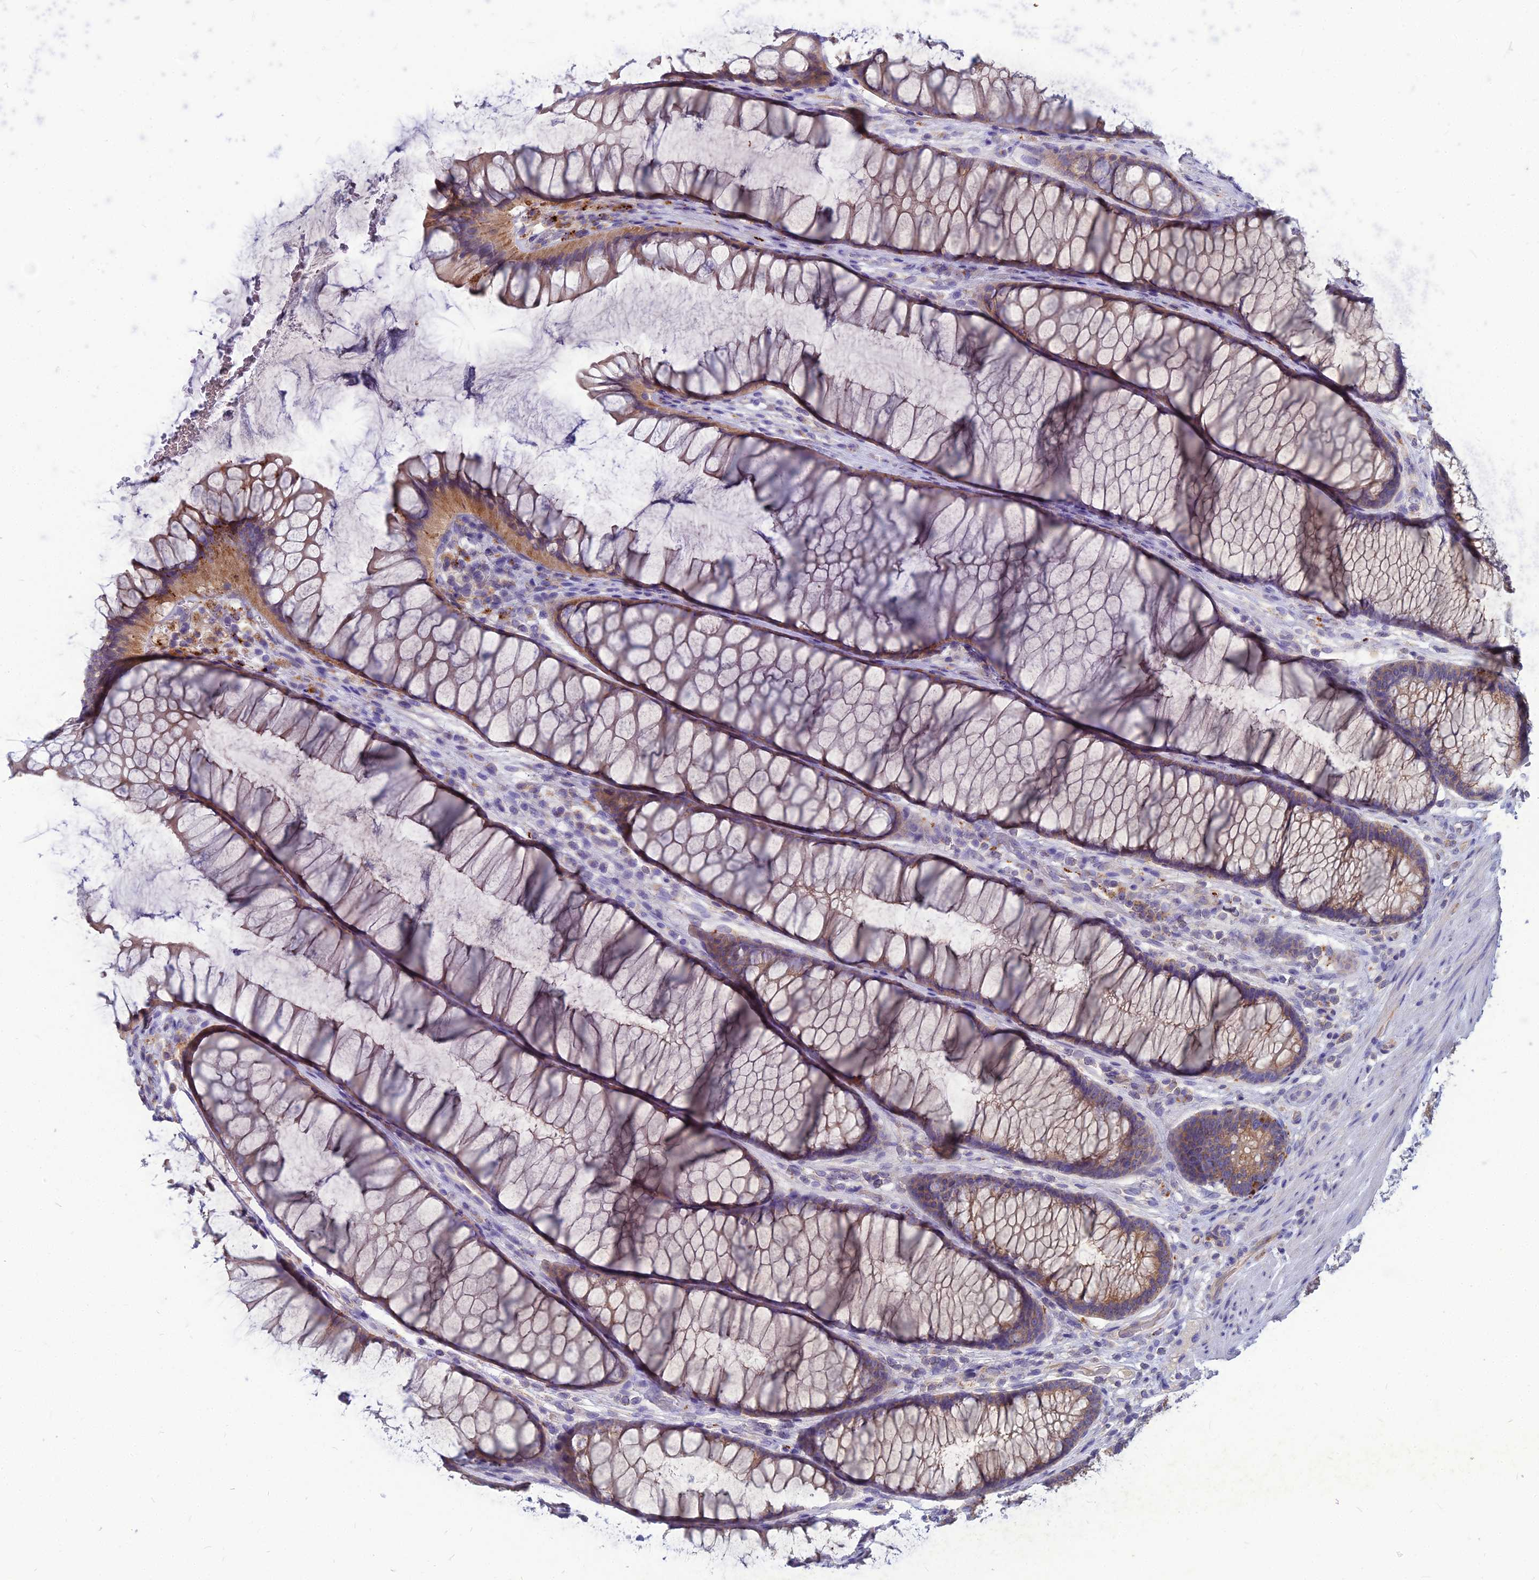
{"staining": {"intensity": "weak", "quantity": "25%-75%", "location": "cytoplasmic/membranous"}, "tissue": "colon", "cell_type": "Endothelial cells", "image_type": "normal", "snomed": [{"axis": "morphology", "description": "Normal tissue, NOS"}, {"axis": "topography", "description": "Colon"}], "caption": "Endothelial cells demonstrate low levels of weak cytoplasmic/membranous staining in about 25%-75% of cells in unremarkable human colon. (DAB = brown stain, brightfield microscopy at high magnification).", "gene": "PCED1B", "patient": {"sex": "female", "age": 82}}